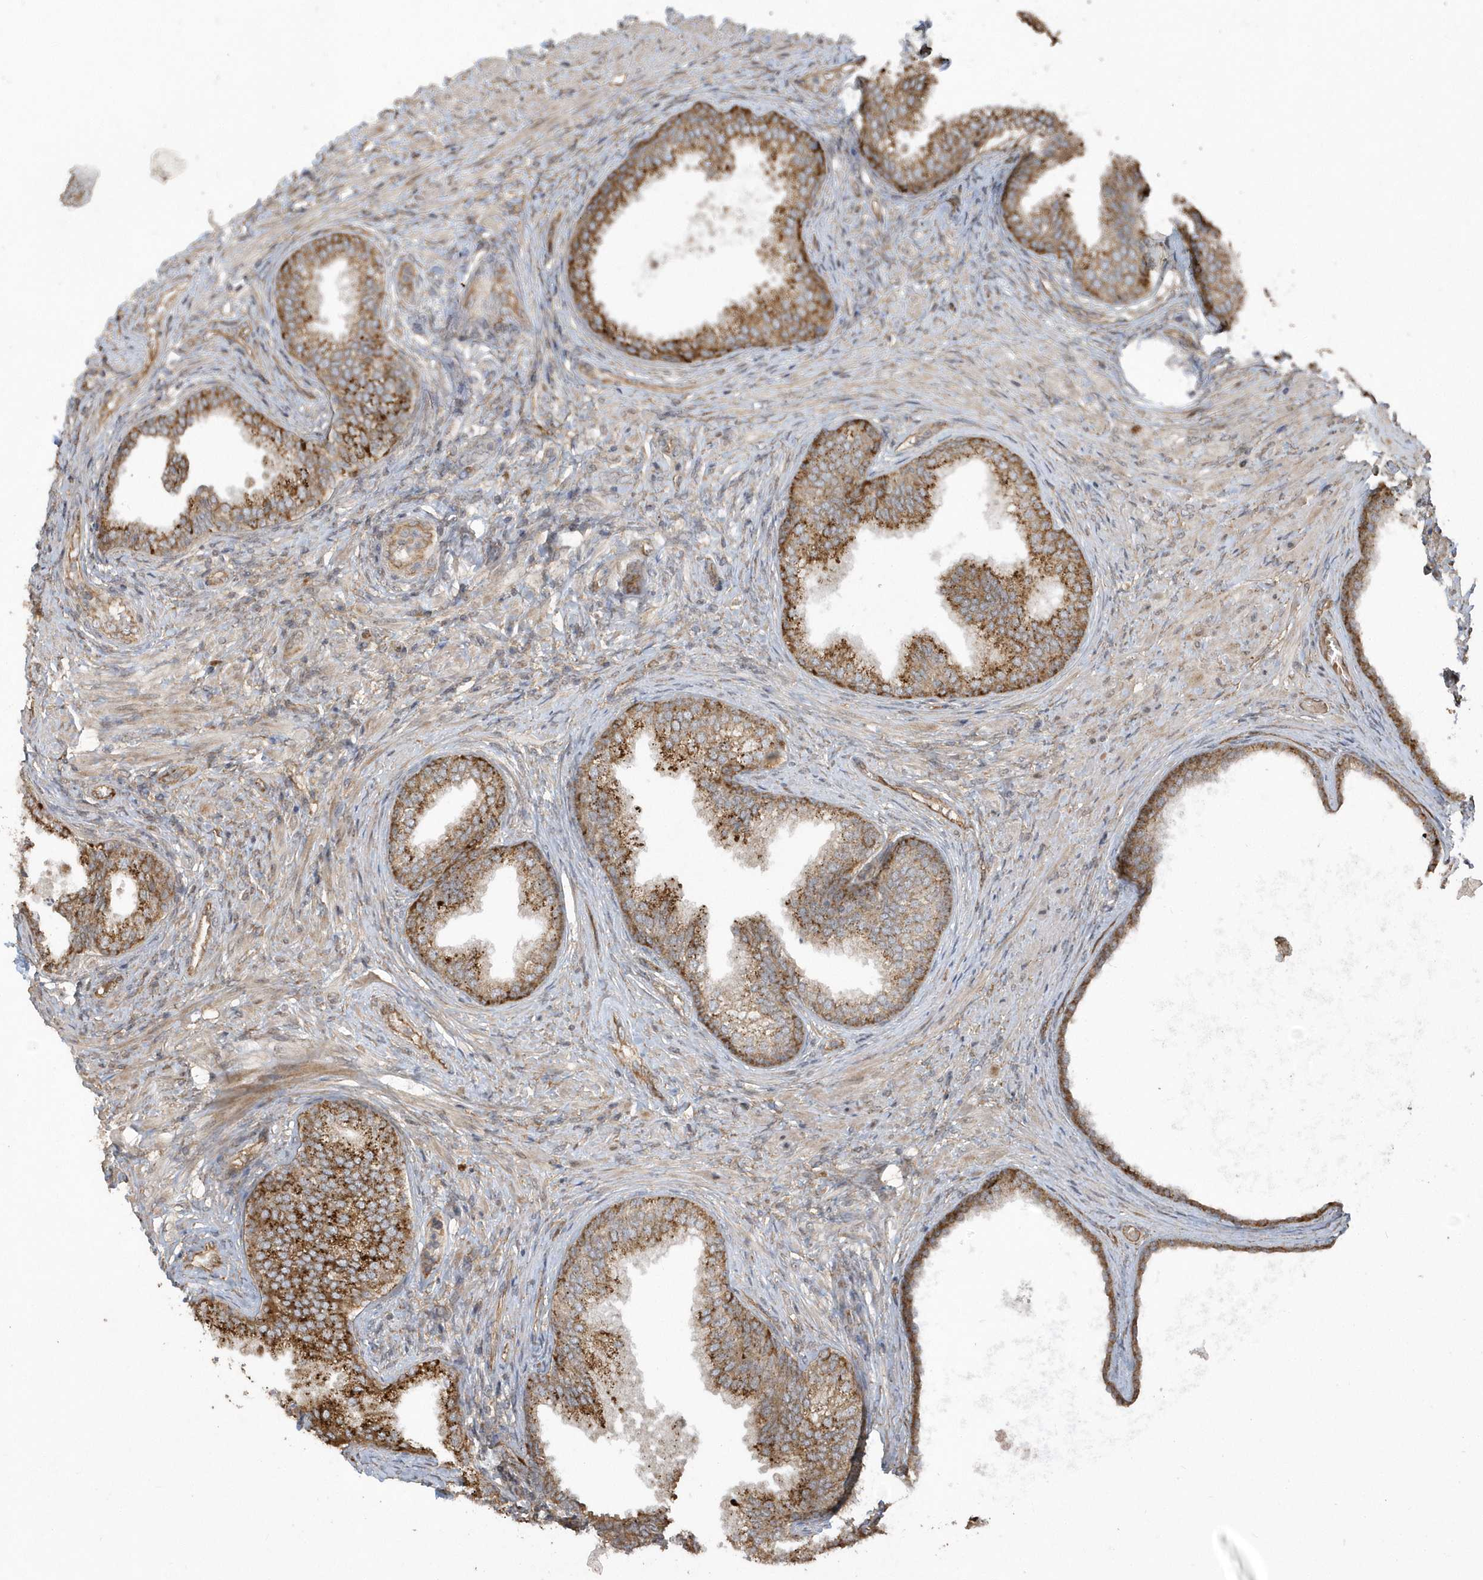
{"staining": {"intensity": "moderate", "quantity": ">75%", "location": "cytoplasmic/membranous"}, "tissue": "prostate", "cell_type": "Glandular cells", "image_type": "normal", "snomed": [{"axis": "morphology", "description": "Normal tissue, NOS"}, {"axis": "topography", "description": "Prostate"}], "caption": "A brown stain highlights moderate cytoplasmic/membranous positivity of a protein in glandular cells of unremarkable prostate. (DAB IHC, brown staining for protein, blue staining for nuclei).", "gene": "HERPUD1", "patient": {"sex": "male", "age": 76}}